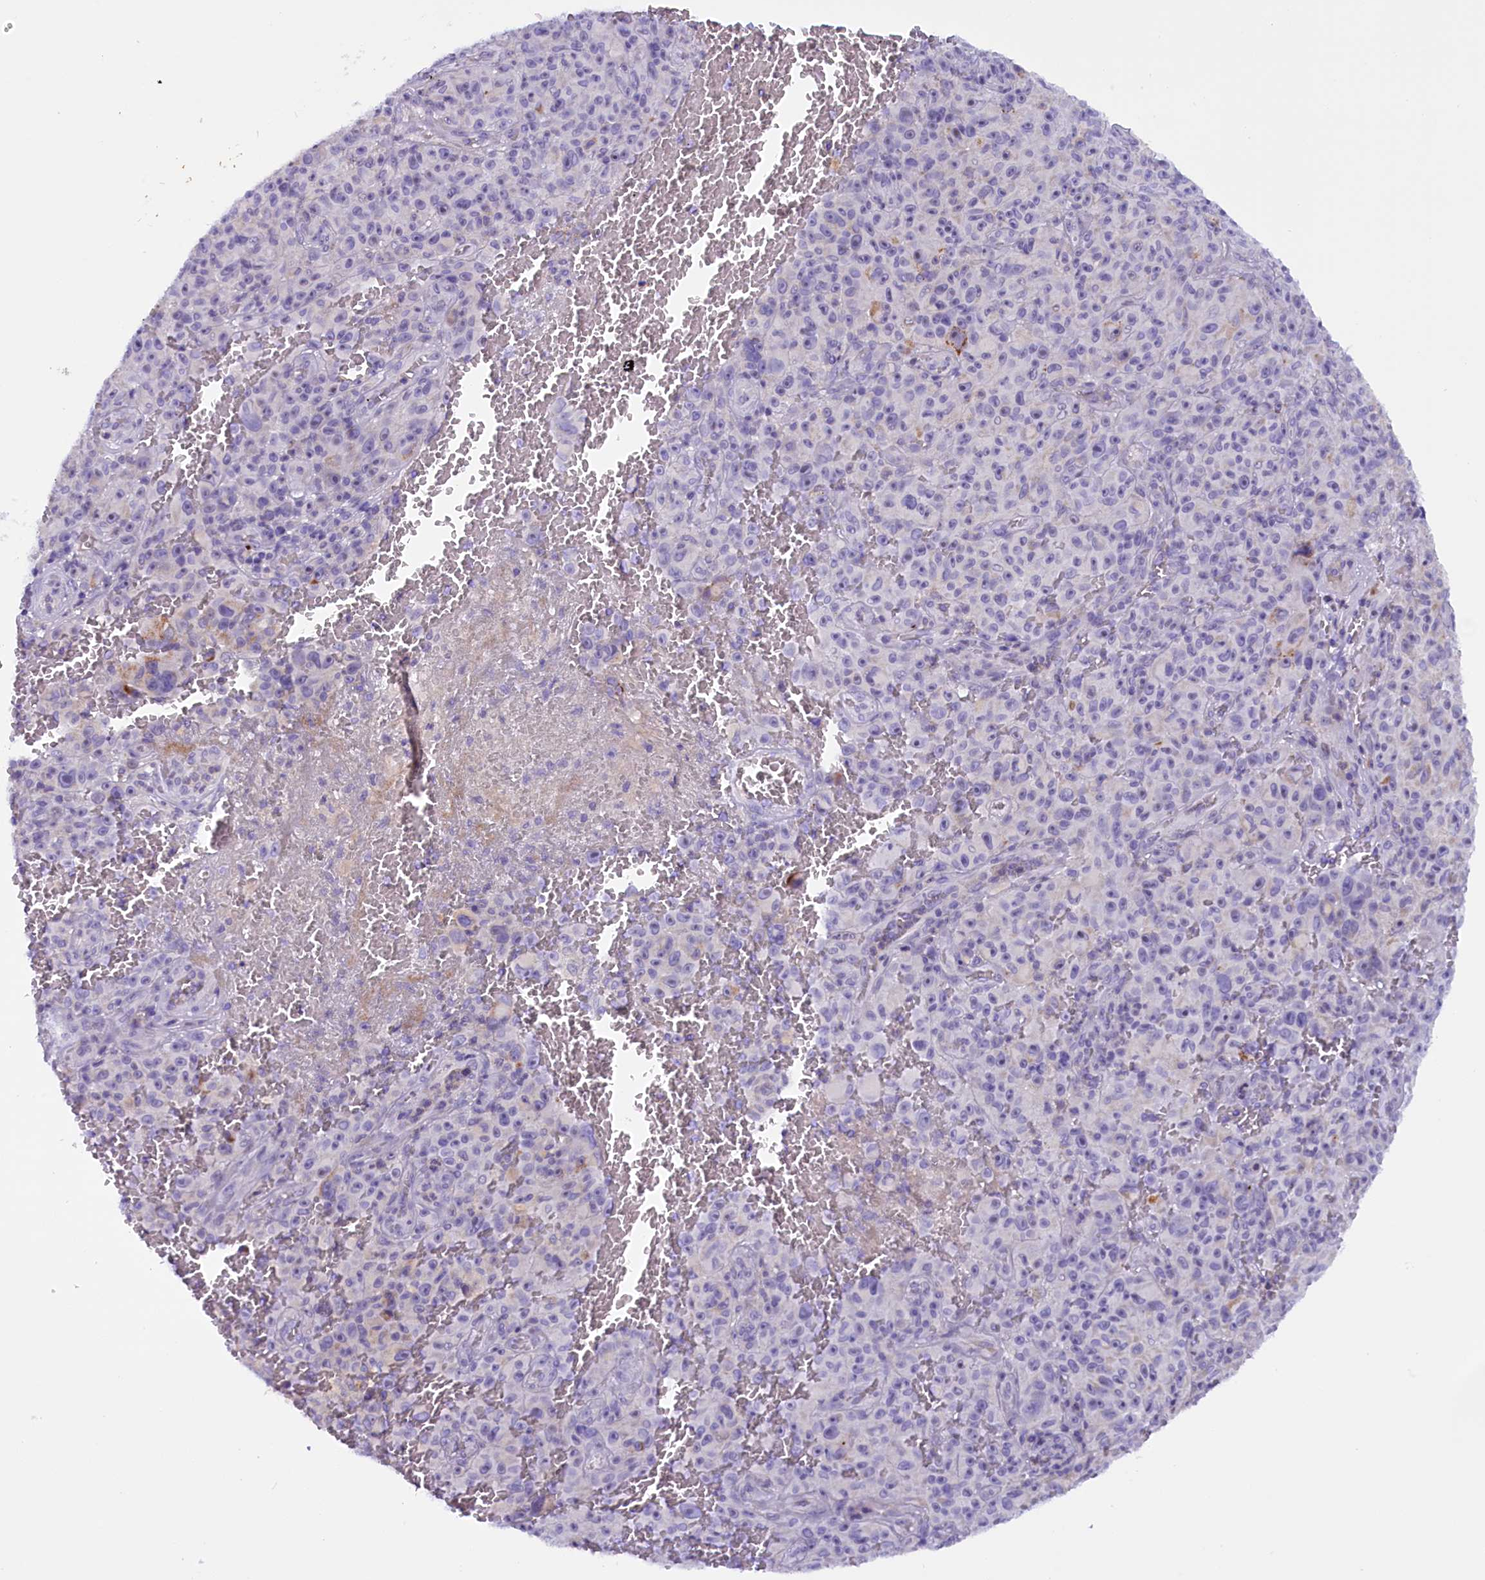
{"staining": {"intensity": "negative", "quantity": "none", "location": "none"}, "tissue": "melanoma", "cell_type": "Tumor cells", "image_type": "cancer", "snomed": [{"axis": "morphology", "description": "Malignant melanoma, NOS"}, {"axis": "topography", "description": "Skin"}], "caption": "Protein analysis of malignant melanoma demonstrates no significant expression in tumor cells.", "gene": "RTTN", "patient": {"sex": "female", "age": 82}}